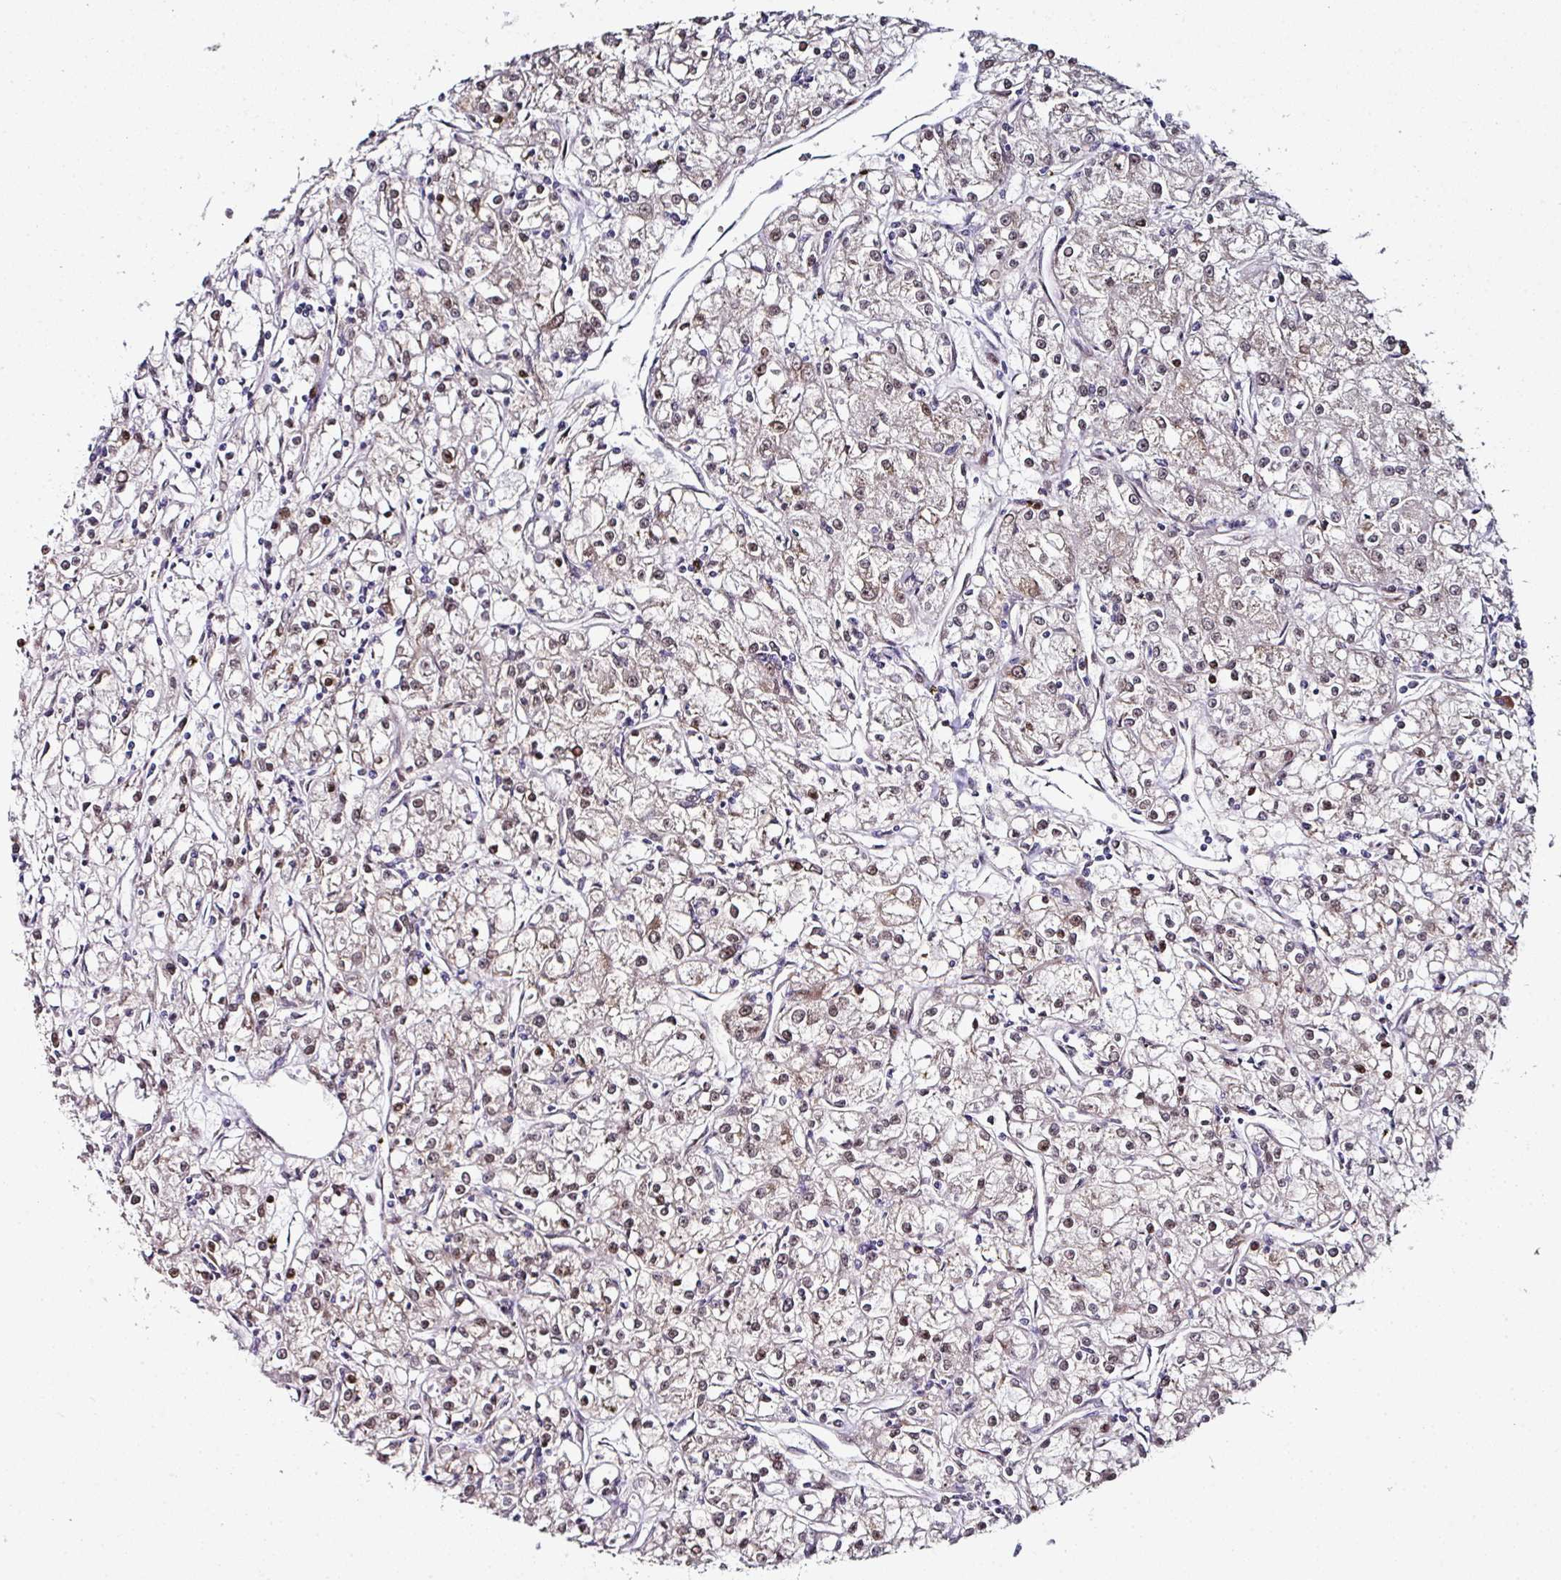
{"staining": {"intensity": "weak", "quantity": "<25%", "location": "nuclear"}, "tissue": "renal cancer", "cell_type": "Tumor cells", "image_type": "cancer", "snomed": [{"axis": "morphology", "description": "Adenocarcinoma, NOS"}, {"axis": "topography", "description": "Kidney"}], "caption": "Immunohistochemical staining of renal adenocarcinoma displays no significant staining in tumor cells. The staining is performed using DAB (3,3'-diaminobenzidine) brown chromogen with nuclei counter-stained in using hematoxylin.", "gene": "APOLD1", "patient": {"sex": "female", "age": 59}}